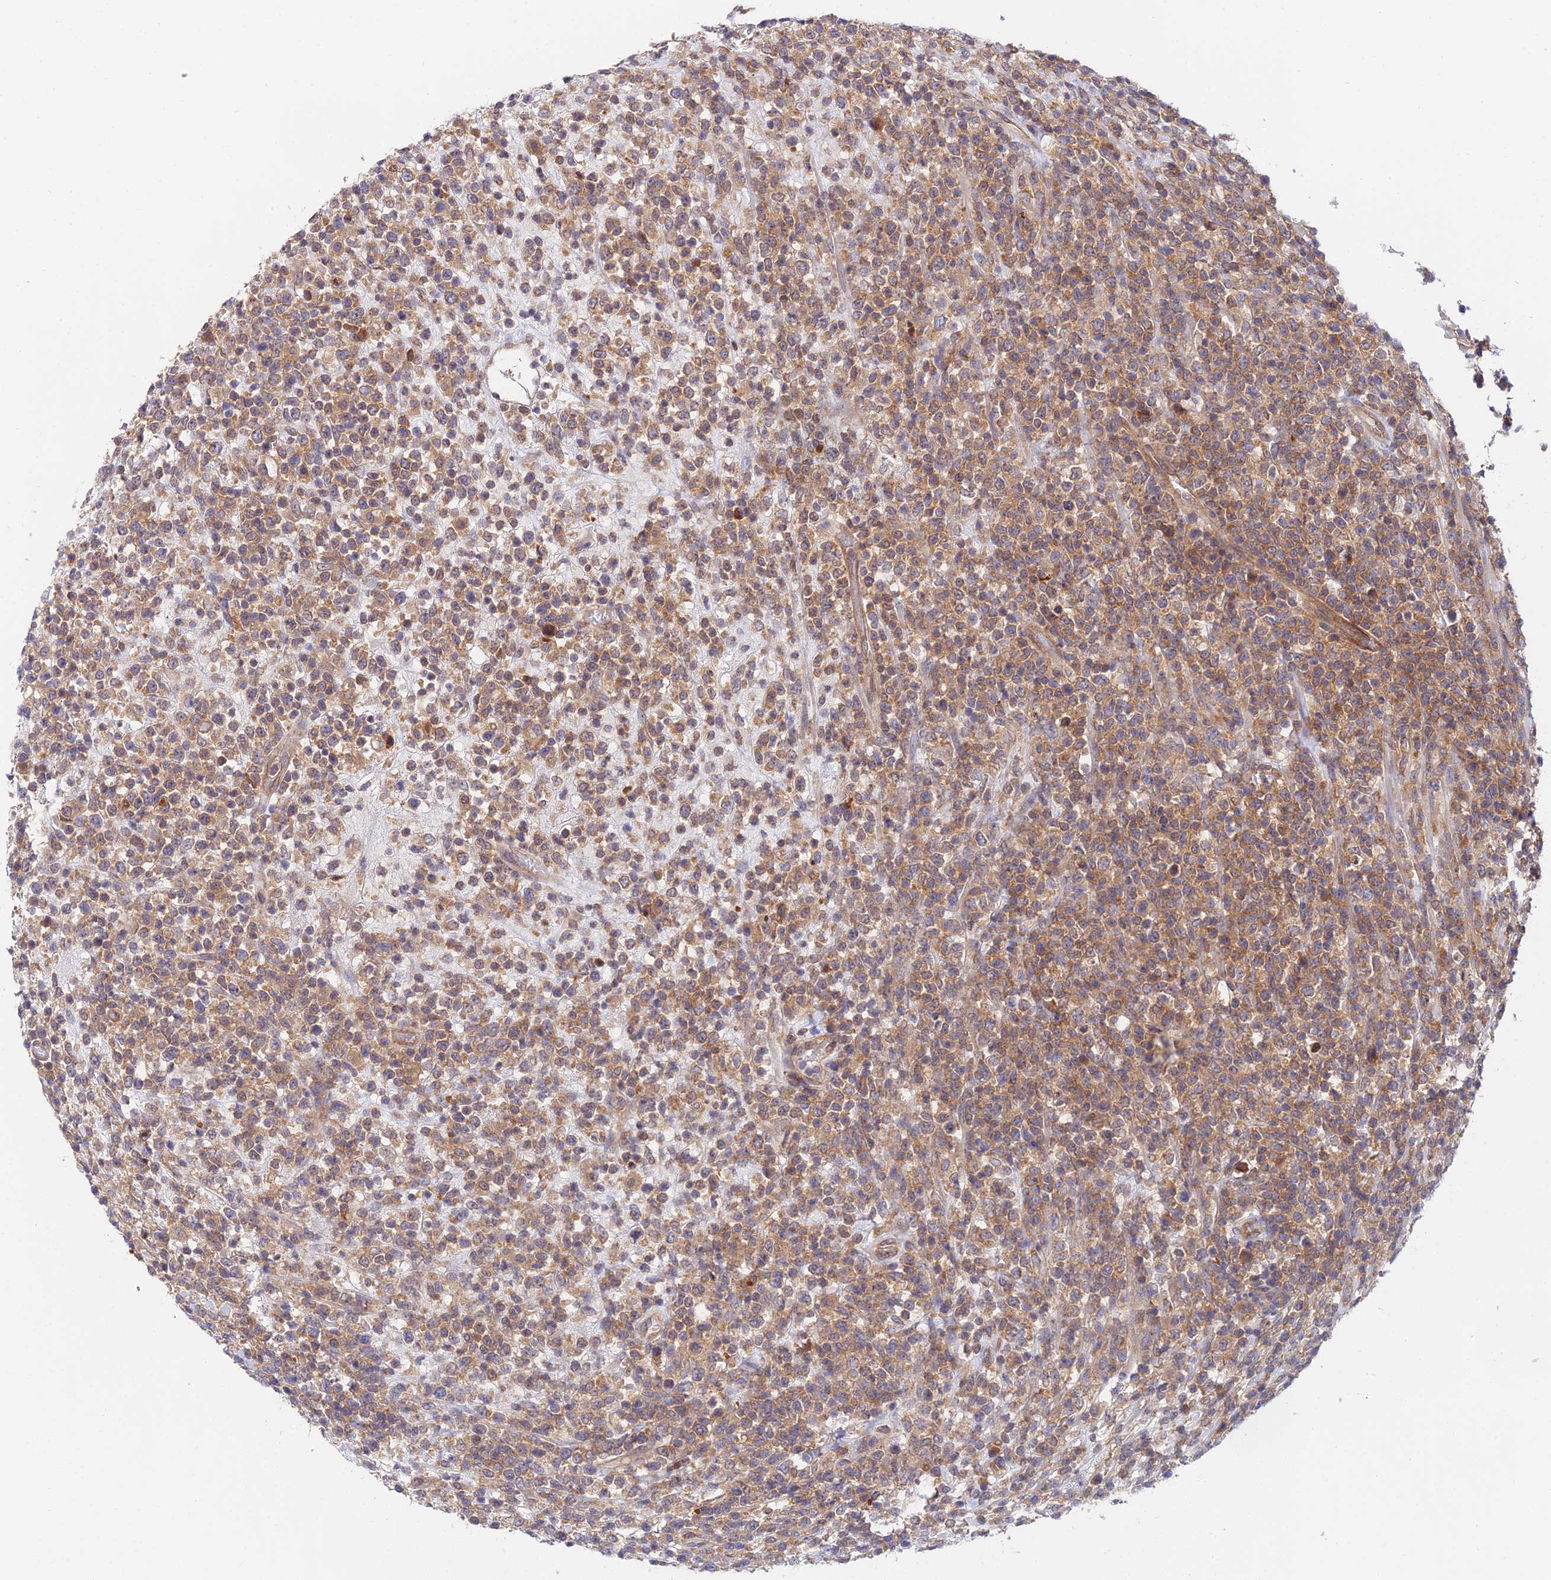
{"staining": {"intensity": "moderate", "quantity": ">75%", "location": "cytoplasmic/membranous"}, "tissue": "lymphoma", "cell_type": "Tumor cells", "image_type": "cancer", "snomed": [{"axis": "morphology", "description": "Malignant lymphoma, non-Hodgkin's type, High grade"}, {"axis": "topography", "description": "Colon"}], "caption": "This is a photomicrograph of immunohistochemistry staining of lymphoma, which shows moderate staining in the cytoplasmic/membranous of tumor cells.", "gene": "PPP2R2C", "patient": {"sex": "female", "age": 53}}